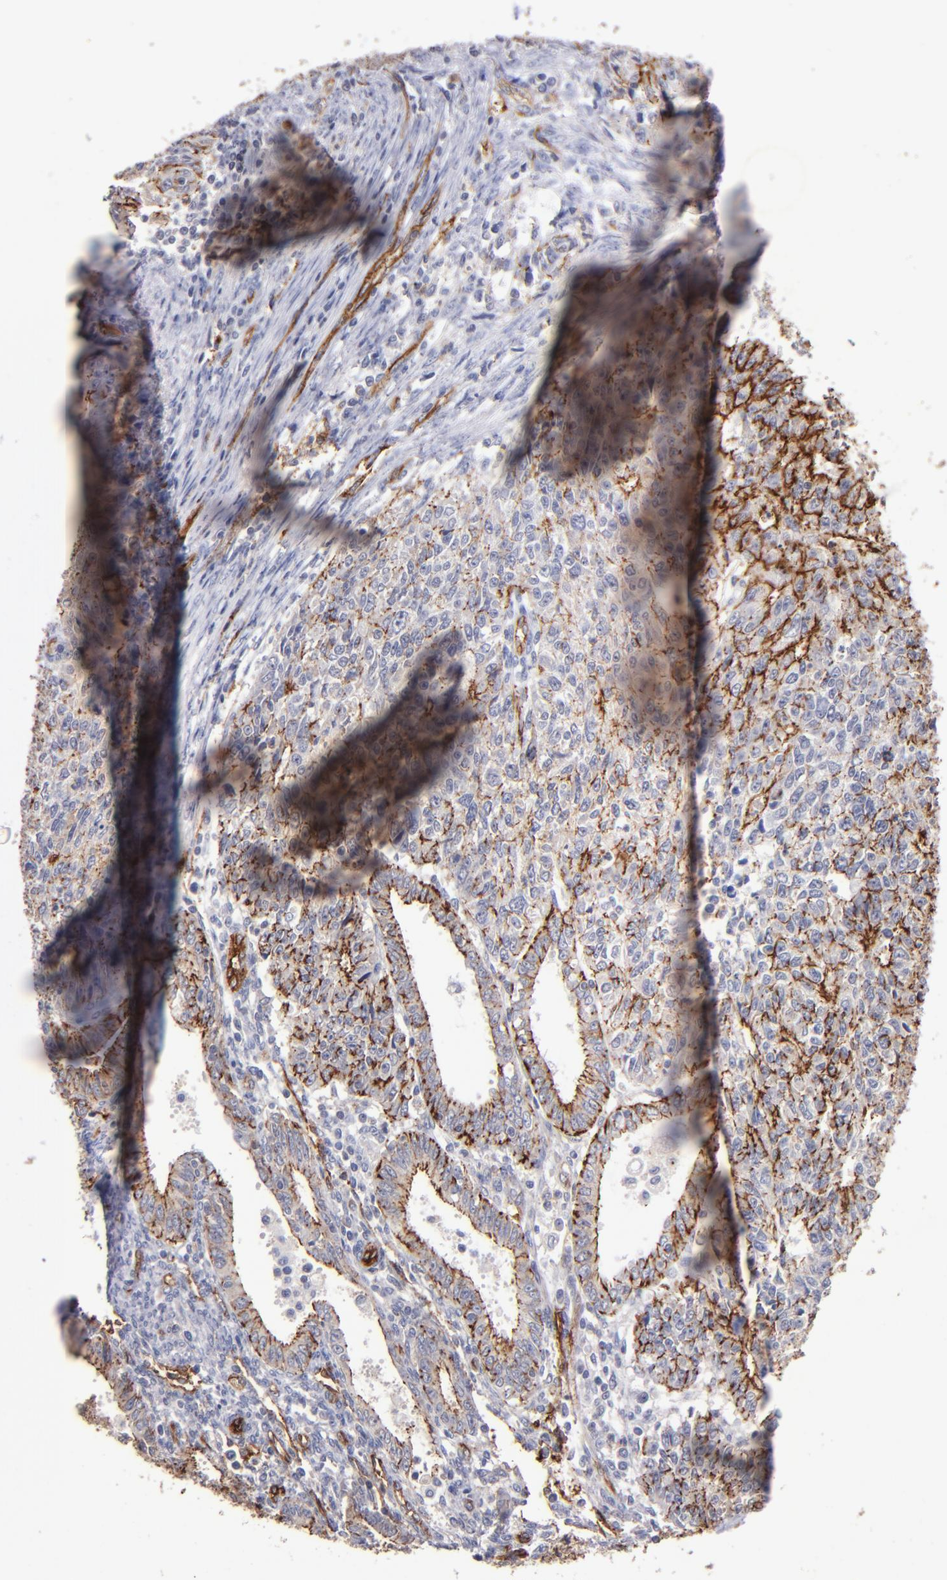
{"staining": {"intensity": "moderate", "quantity": ">75%", "location": "cytoplasmic/membranous"}, "tissue": "endometrial cancer", "cell_type": "Tumor cells", "image_type": "cancer", "snomed": [{"axis": "morphology", "description": "Adenocarcinoma, NOS"}, {"axis": "topography", "description": "Endometrium"}], "caption": "The micrograph displays a brown stain indicating the presence of a protein in the cytoplasmic/membranous of tumor cells in endometrial cancer.", "gene": "CLDN5", "patient": {"sex": "female", "age": 42}}